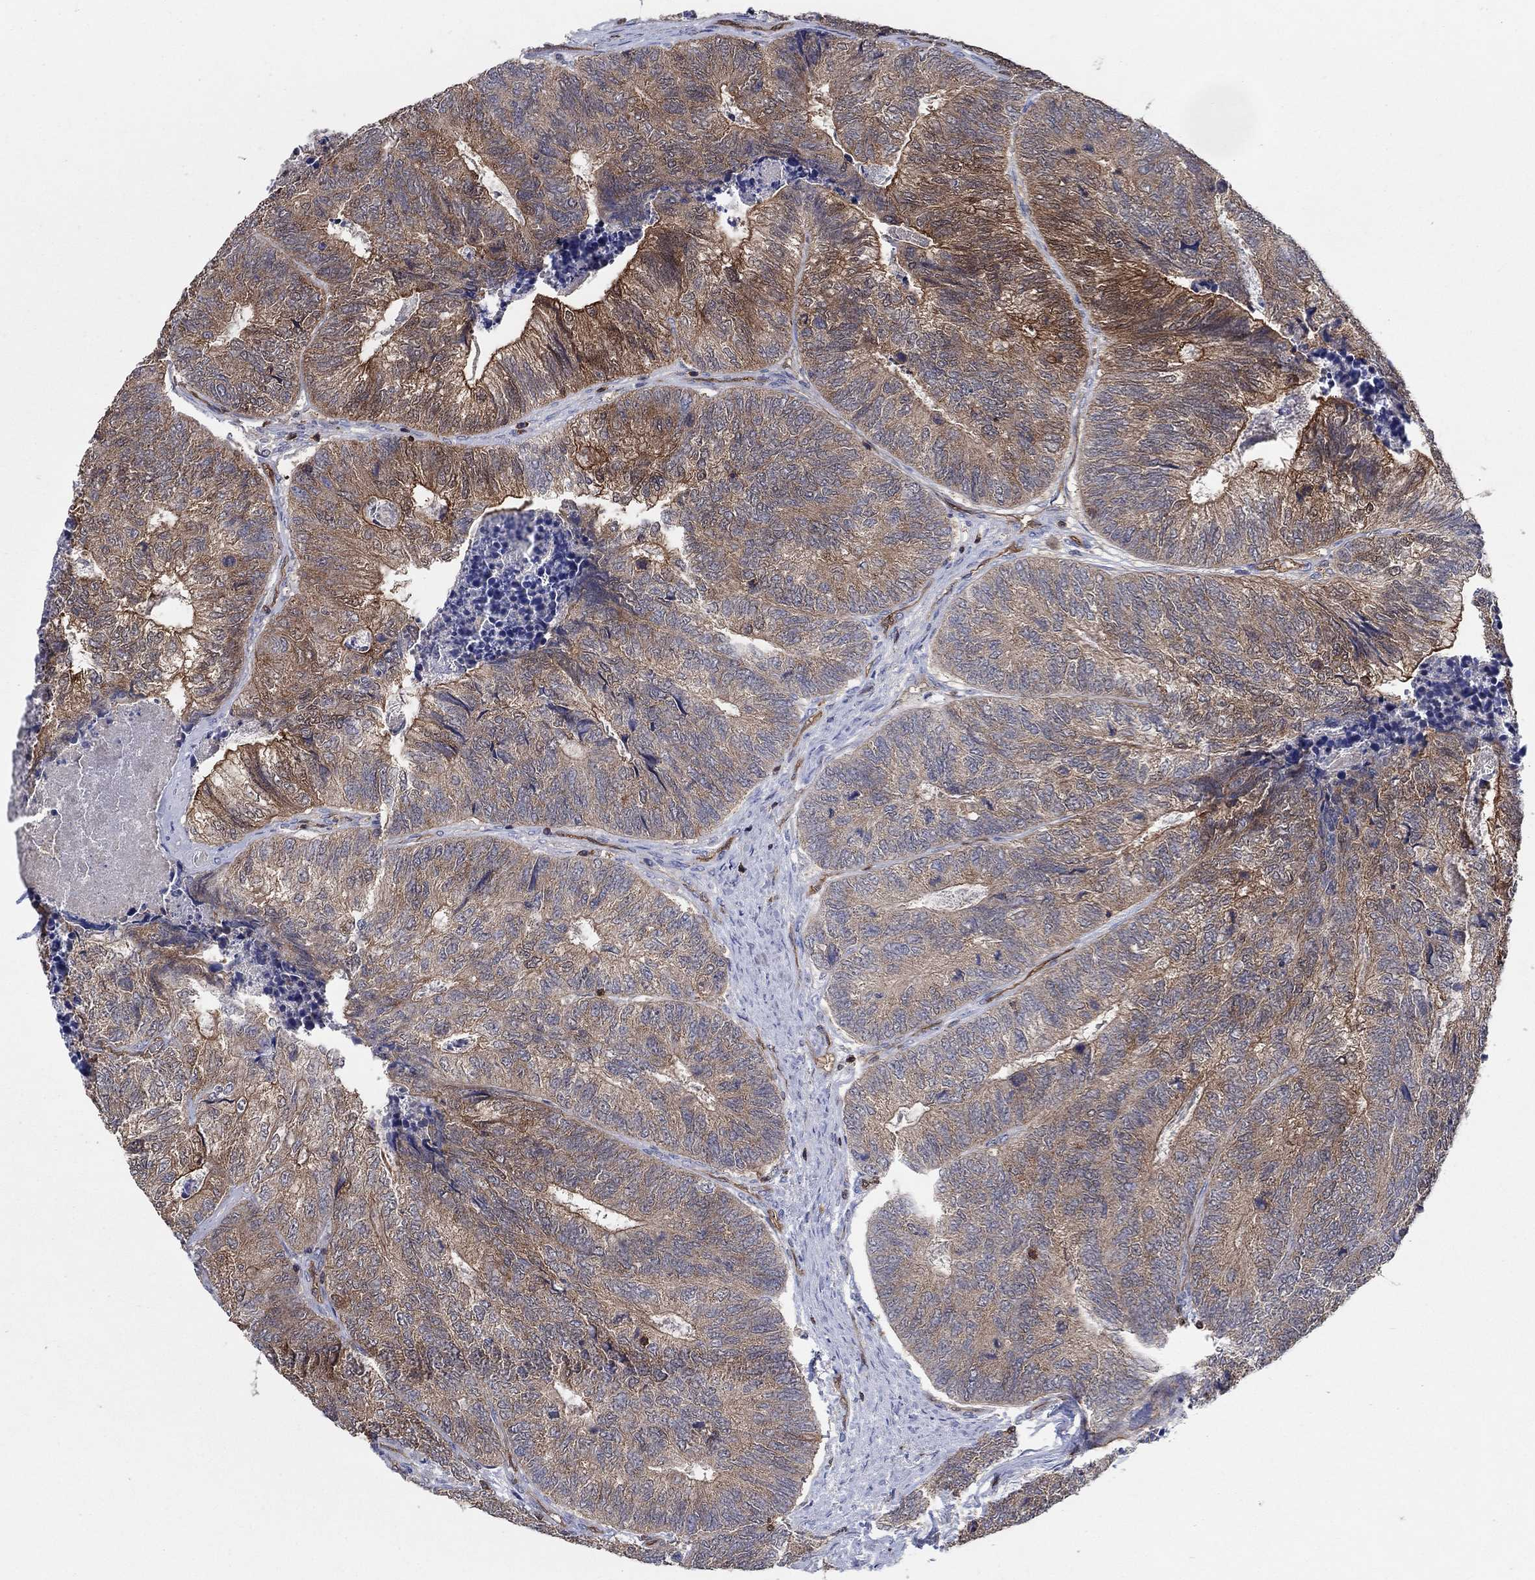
{"staining": {"intensity": "strong", "quantity": "<25%", "location": "cytoplasmic/membranous"}, "tissue": "colorectal cancer", "cell_type": "Tumor cells", "image_type": "cancer", "snomed": [{"axis": "morphology", "description": "Adenocarcinoma, NOS"}, {"axis": "topography", "description": "Colon"}], "caption": "Approximately <25% of tumor cells in human adenocarcinoma (colorectal) demonstrate strong cytoplasmic/membranous protein positivity as visualized by brown immunohistochemical staining.", "gene": "AGFG2", "patient": {"sex": "female", "age": 67}}